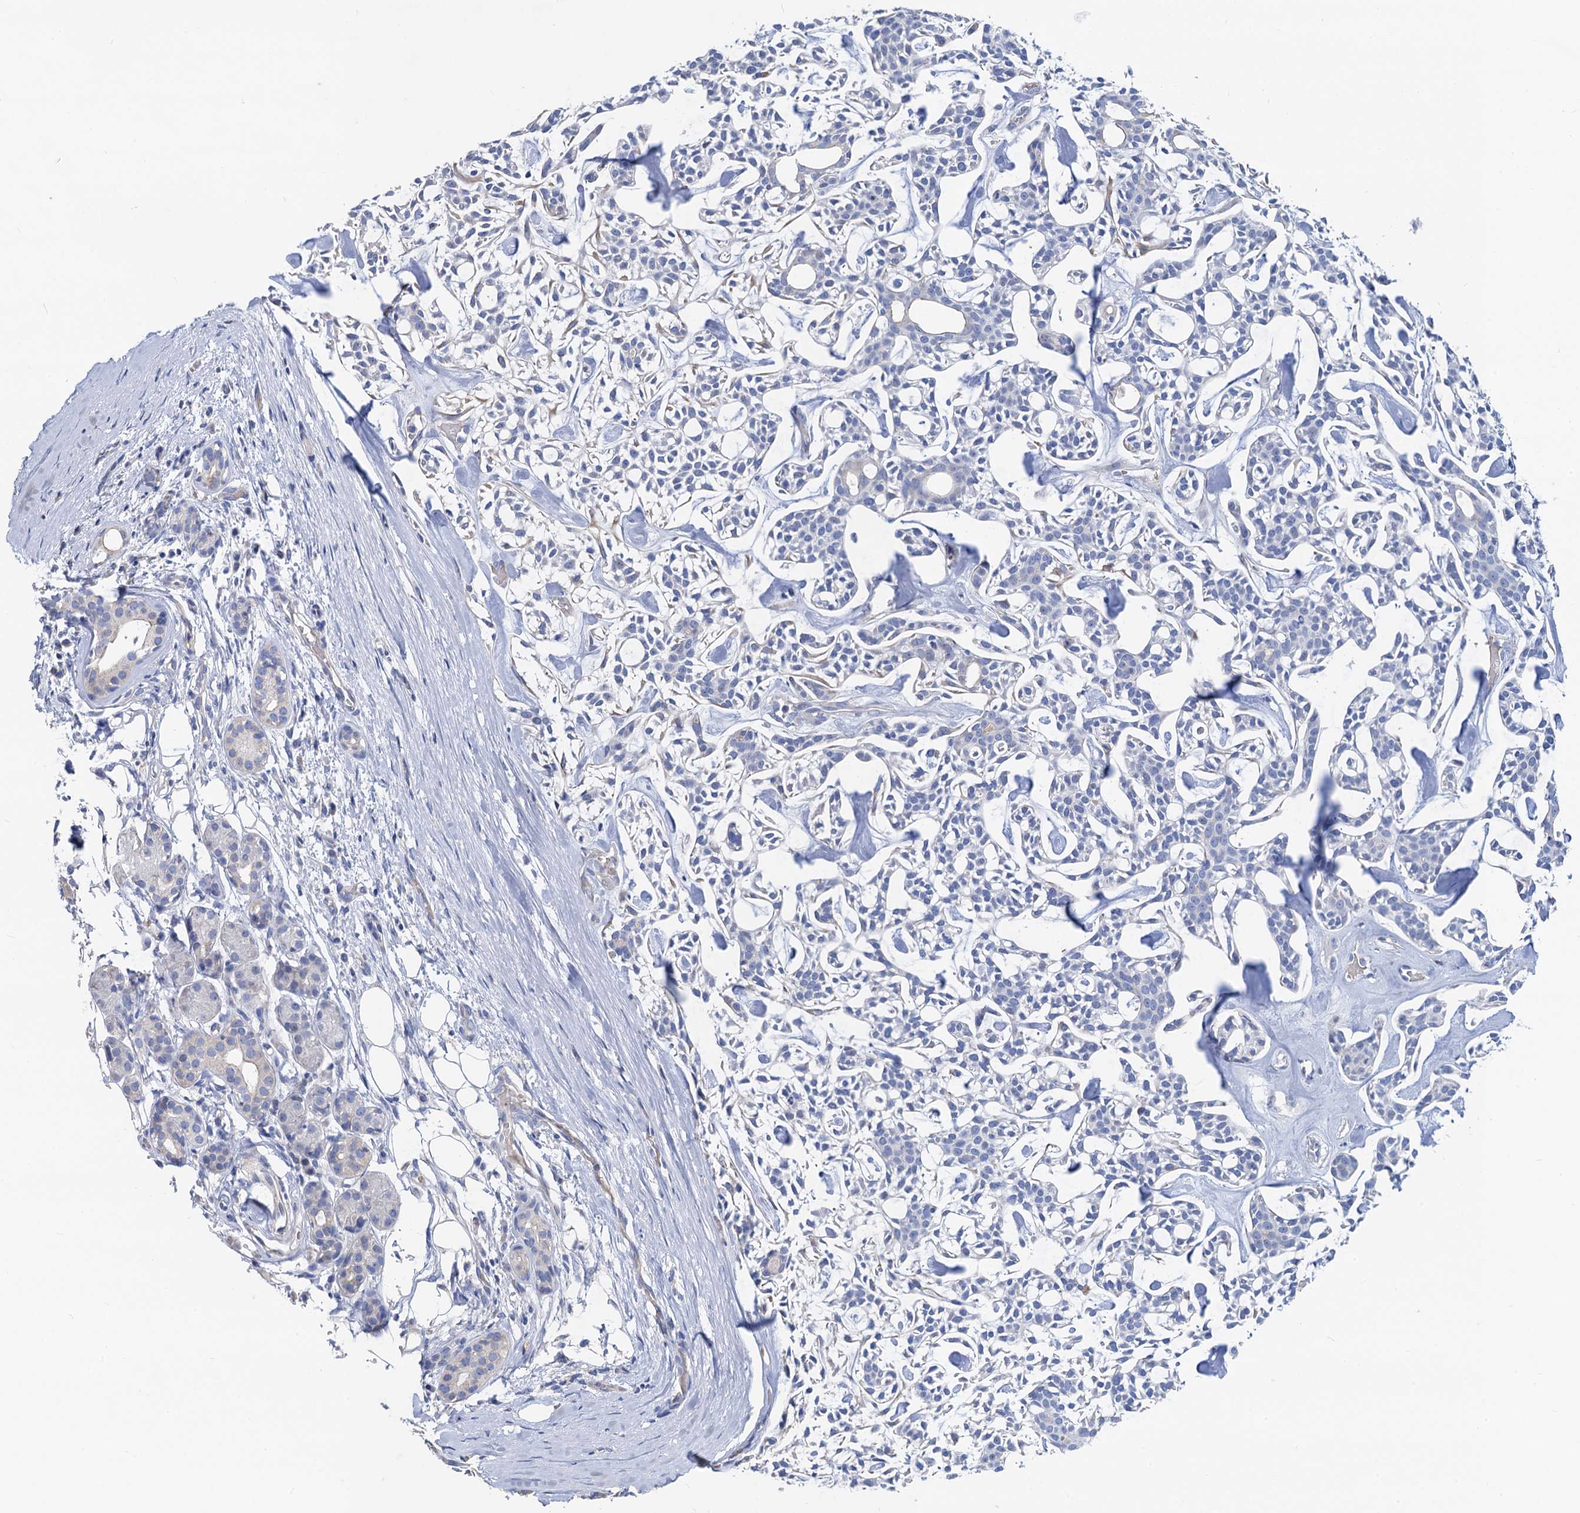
{"staining": {"intensity": "negative", "quantity": "none", "location": "none"}, "tissue": "head and neck cancer", "cell_type": "Tumor cells", "image_type": "cancer", "snomed": [{"axis": "morphology", "description": "Adenocarcinoma, NOS"}, {"axis": "topography", "description": "Salivary gland"}, {"axis": "topography", "description": "Head-Neck"}], "caption": "The immunohistochemistry (IHC) micrograph has no significant staining in tumor cells of adenocarcinoma (head and neck) tissue.", "gene": "RBP3", "patient": {"sex": "male", "age": 55}}